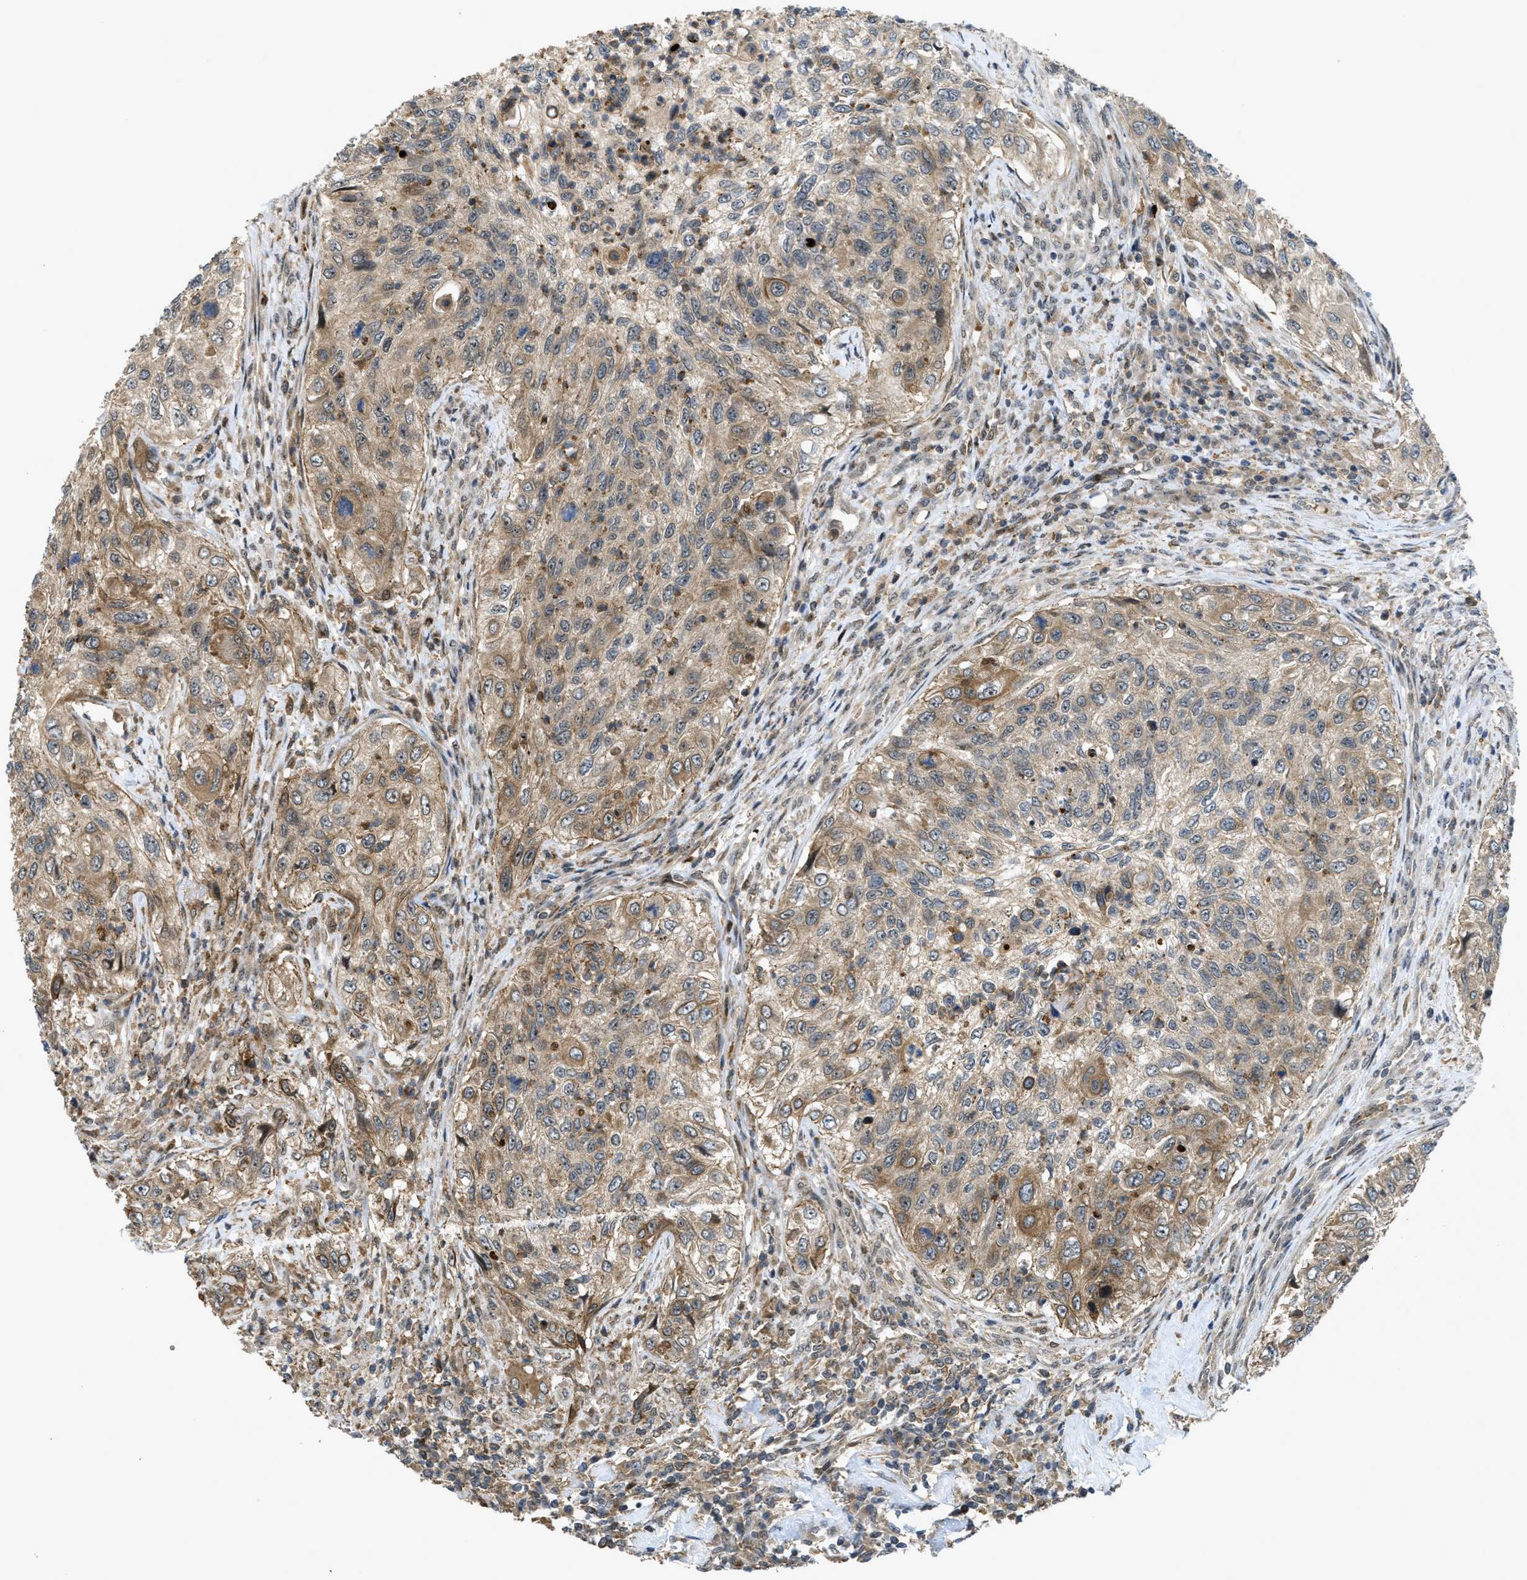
{"staining": {"intensity": "weak", "quantity": ">75%", "location": "cytoplasmic/membranous"}, "tissue": "urothelial cancer", "cell_type": "Tumor cells", "image_type": "cancer", "snomed": [{"axis": "morphology", "description": "Urothelial carcinoma, High grade"}, {"axis": "topography", "description": "Urinary bladder"}], "caption": "High-grade urothelial carcinoma tissue demonstrates weak cytoplasmic/membranous expression in about >75% of tumor cells, visualized by immunohistochemistry.", "gene": "DNAJC28", "patient": {"sex": "female", "age": 60}}